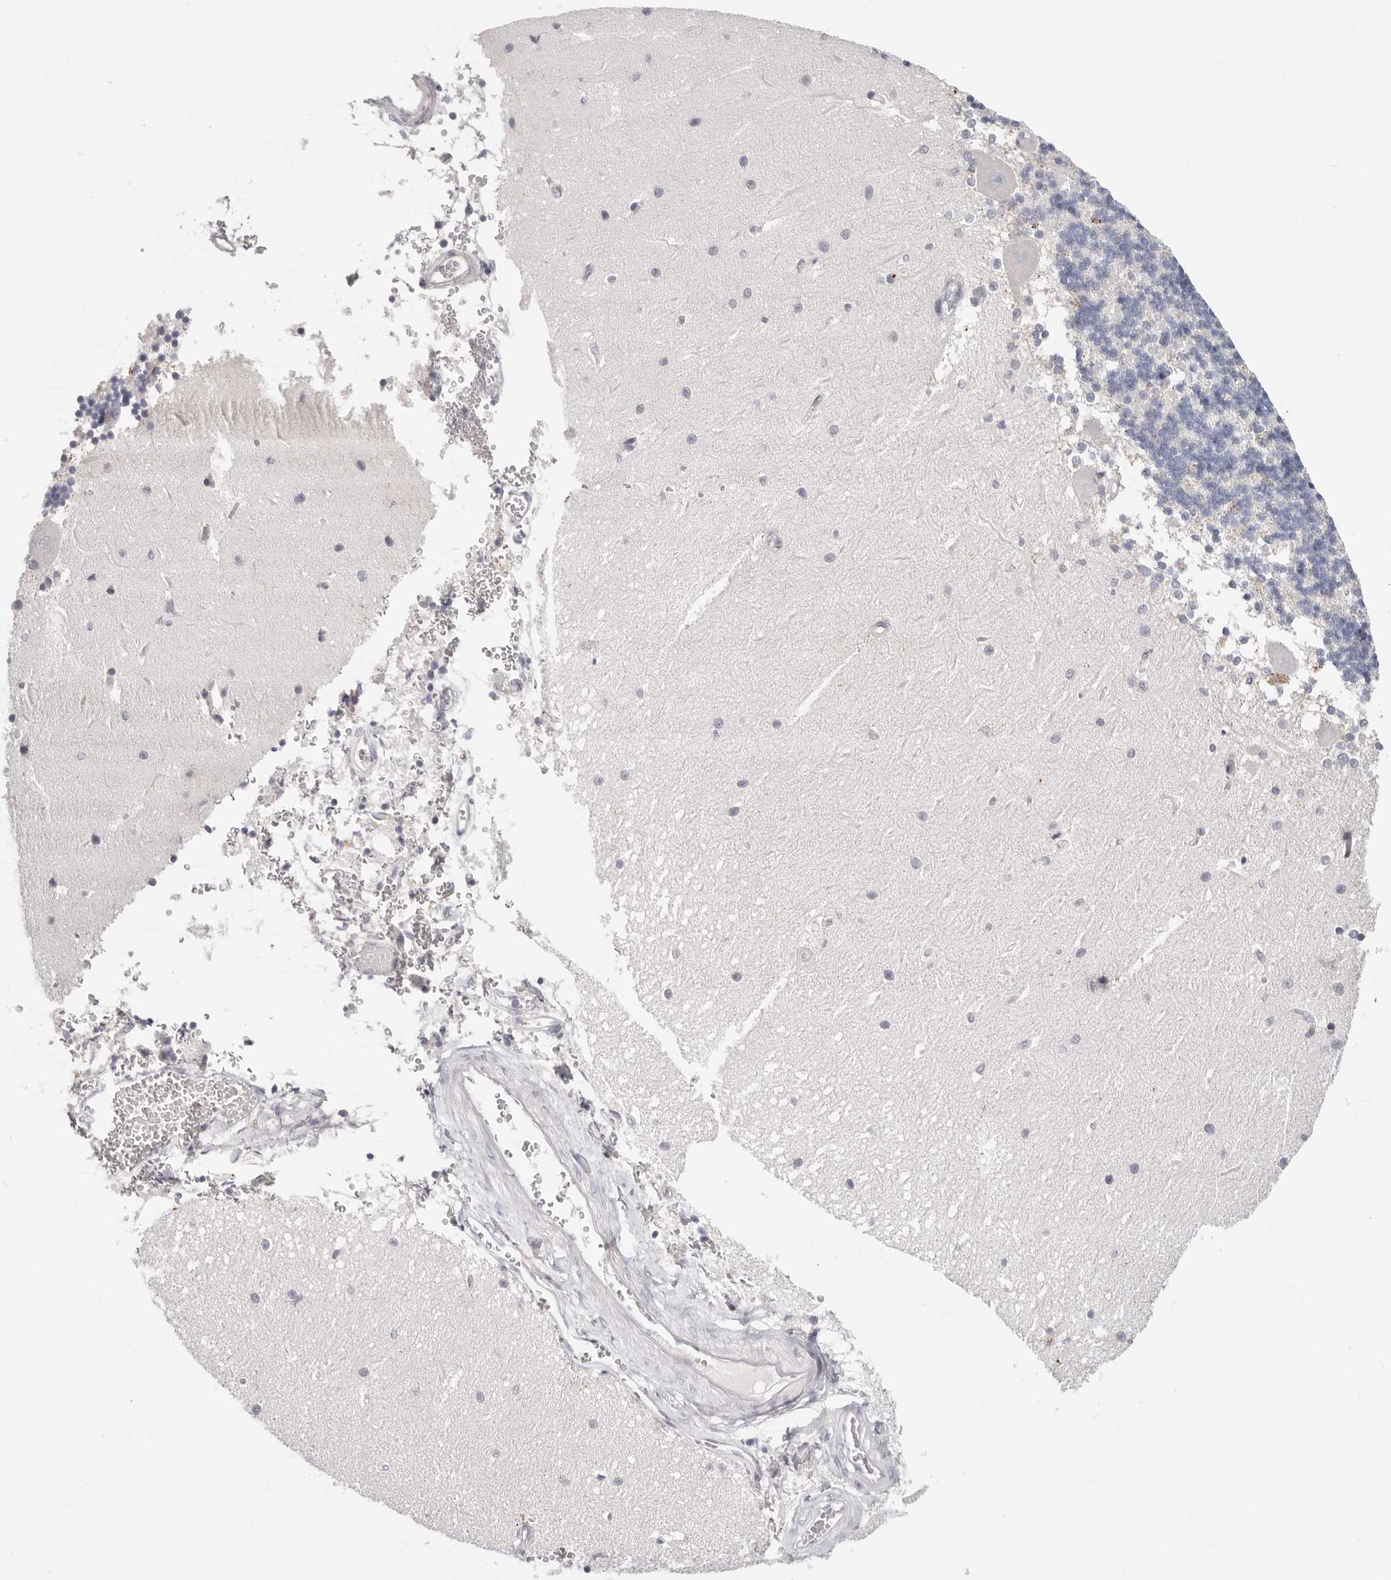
{"staining": {"intensity": "weak", "quantity": "<25%", "location": "cytoplasmic/membranous"}, "tissue": "cerebellum", "cell_type": "Cells in granular layer", "image_type": "normal", "snomed": [{"axis": "morphology", "description": "Normal tissue, NOS"}, {"axis": "topography", "description": "Cerebellum"}], "caption": "There is no significant positivity in cells in granular layer of cerebellum.", "gene": "STKLD1", "patient": {"sex": "male", "age": 37}}